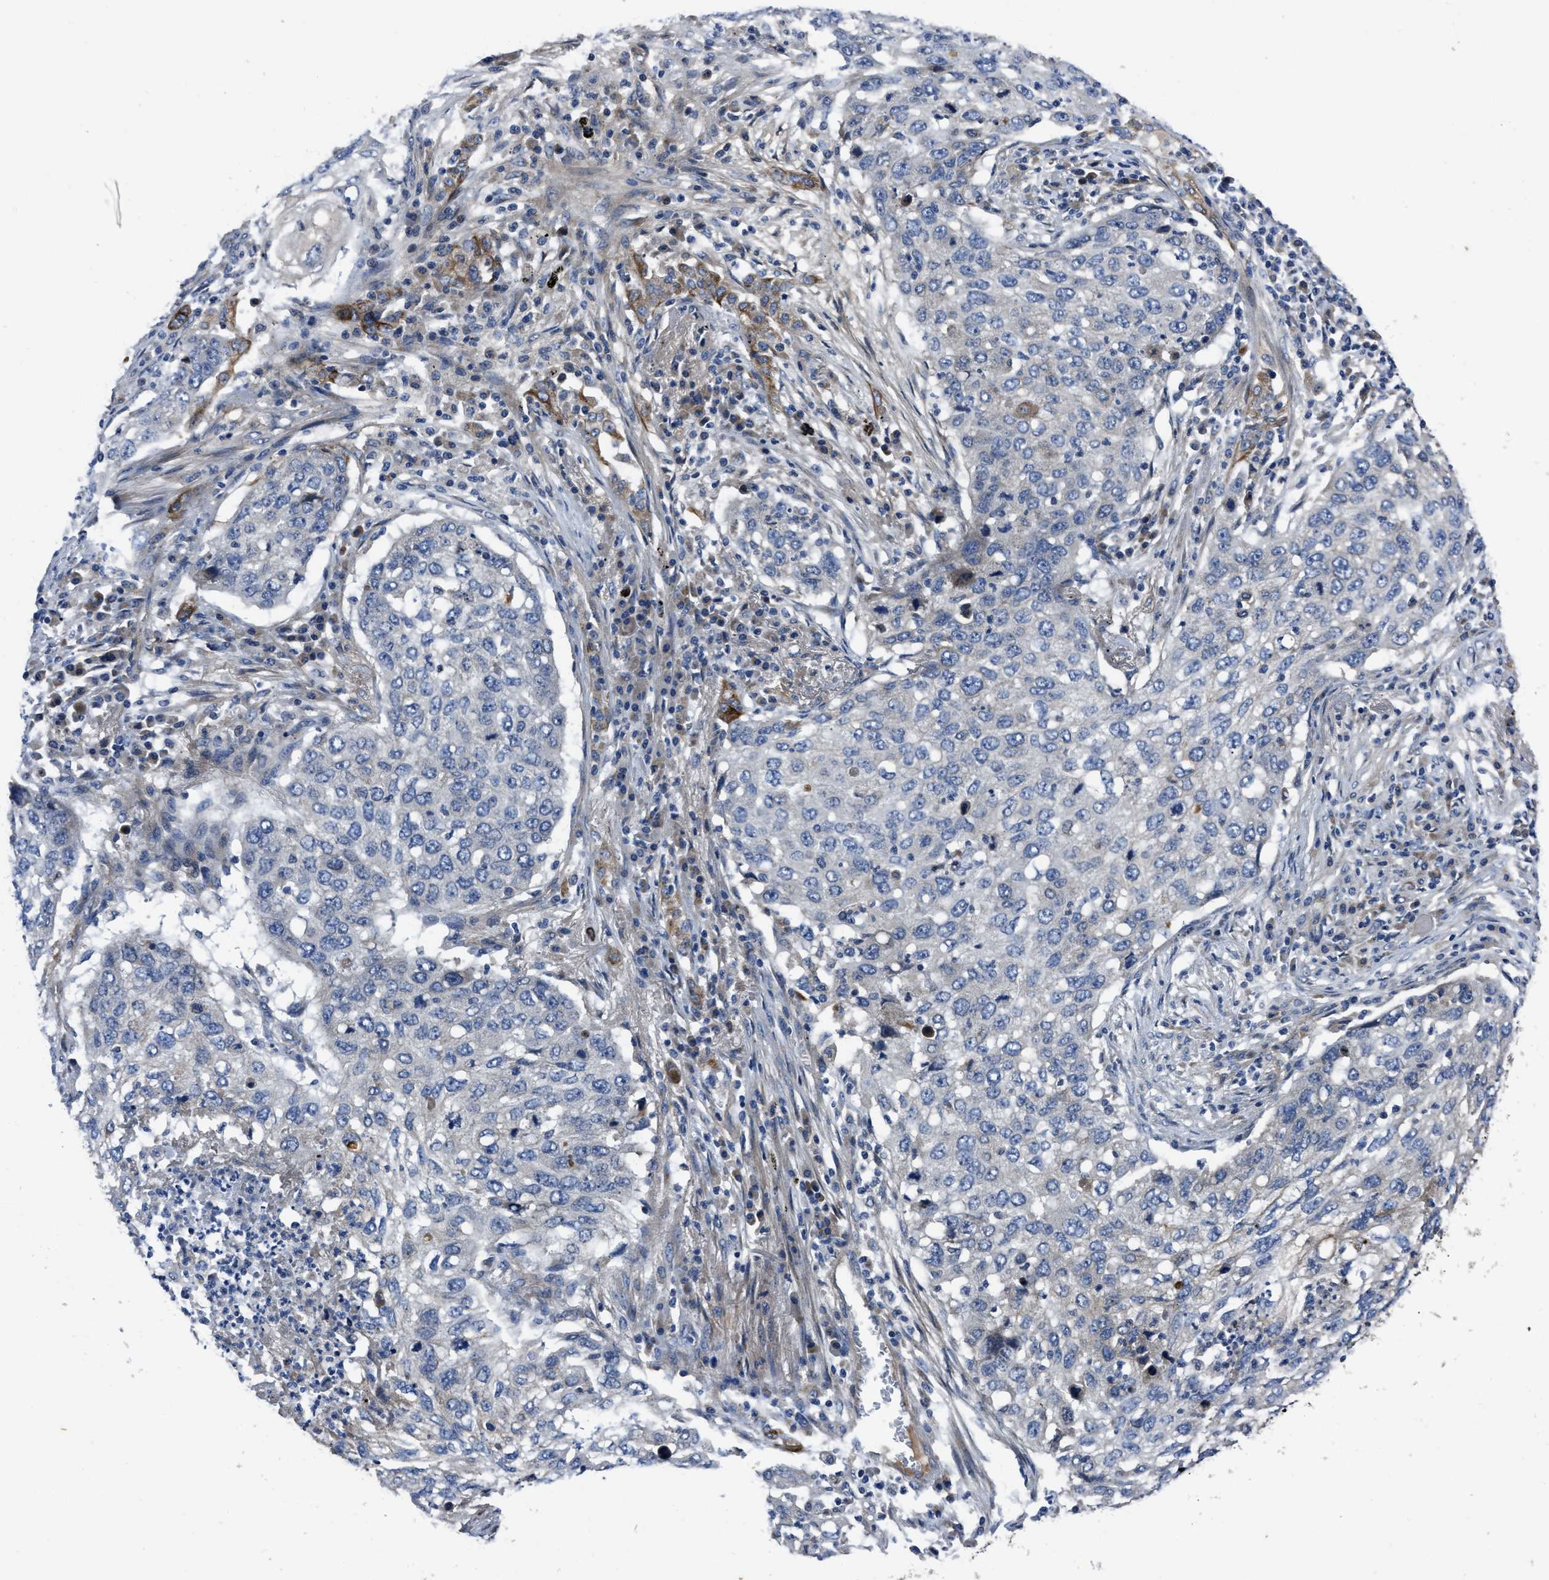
{"staining": {"intensity": "negative", "quantity": "none", "location": "none"}, "tissue": "lung cancer", "cell_type": "Tumor cells", "image_type": "cancer", "snomed": [{"axis": "morphology", "description": "Squamous cell carcinoma, NOS"}, {"axis": "topography", "description": "Lung"}], "caption": "Immunohistochemistry (IHC) histopathology image of squamous cell carcinoma (lung) stained for a protein (brown), which demonstrates no staining in tumor cells. (DAB immunohistochemistry visualized using brightfield microscopy, high magnification).", "gene": "ERC1", "patient": {"sex": "female", "age": 63}}